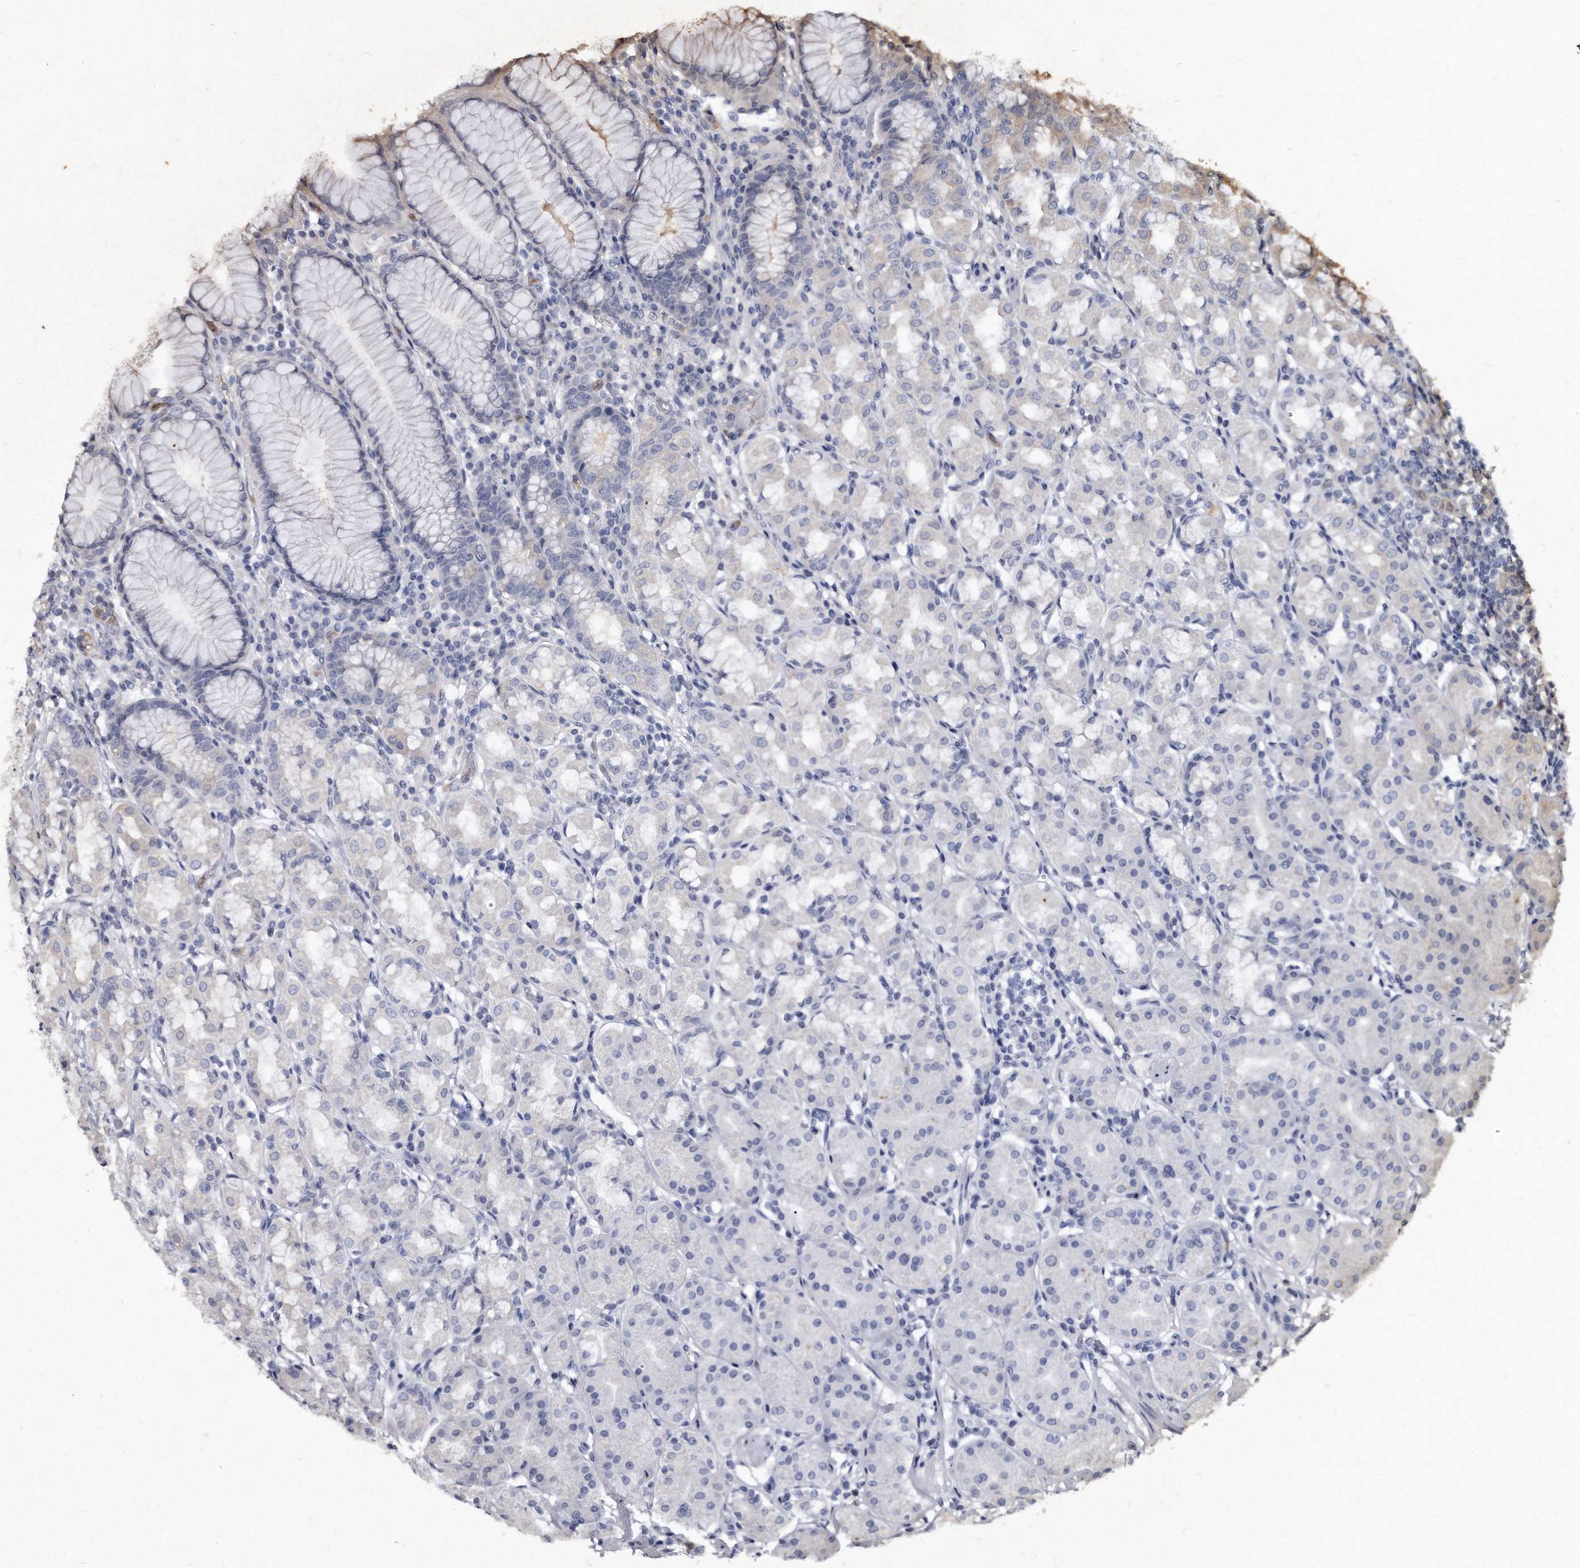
{"staining": {"intensity": "negative", "quantity": "none", "location": "none"}, "tissue": "stomach", "cell_type": "Glandular cells", "image_type": "normal", "snomed": [{"axis": "morphology", "description": "Normal tissue, NOS"}, {"axis": "topography", "description": "Stomach, lower"}], "caption": "IHC photomicrograph of normal stomach: human stomach stained with DAB (3,3'-diaminobenzidine) displays no significant protein expression in glandular cells.", "gene": "KLHDC3", "patient": {"sex": "female", "age": 56}}